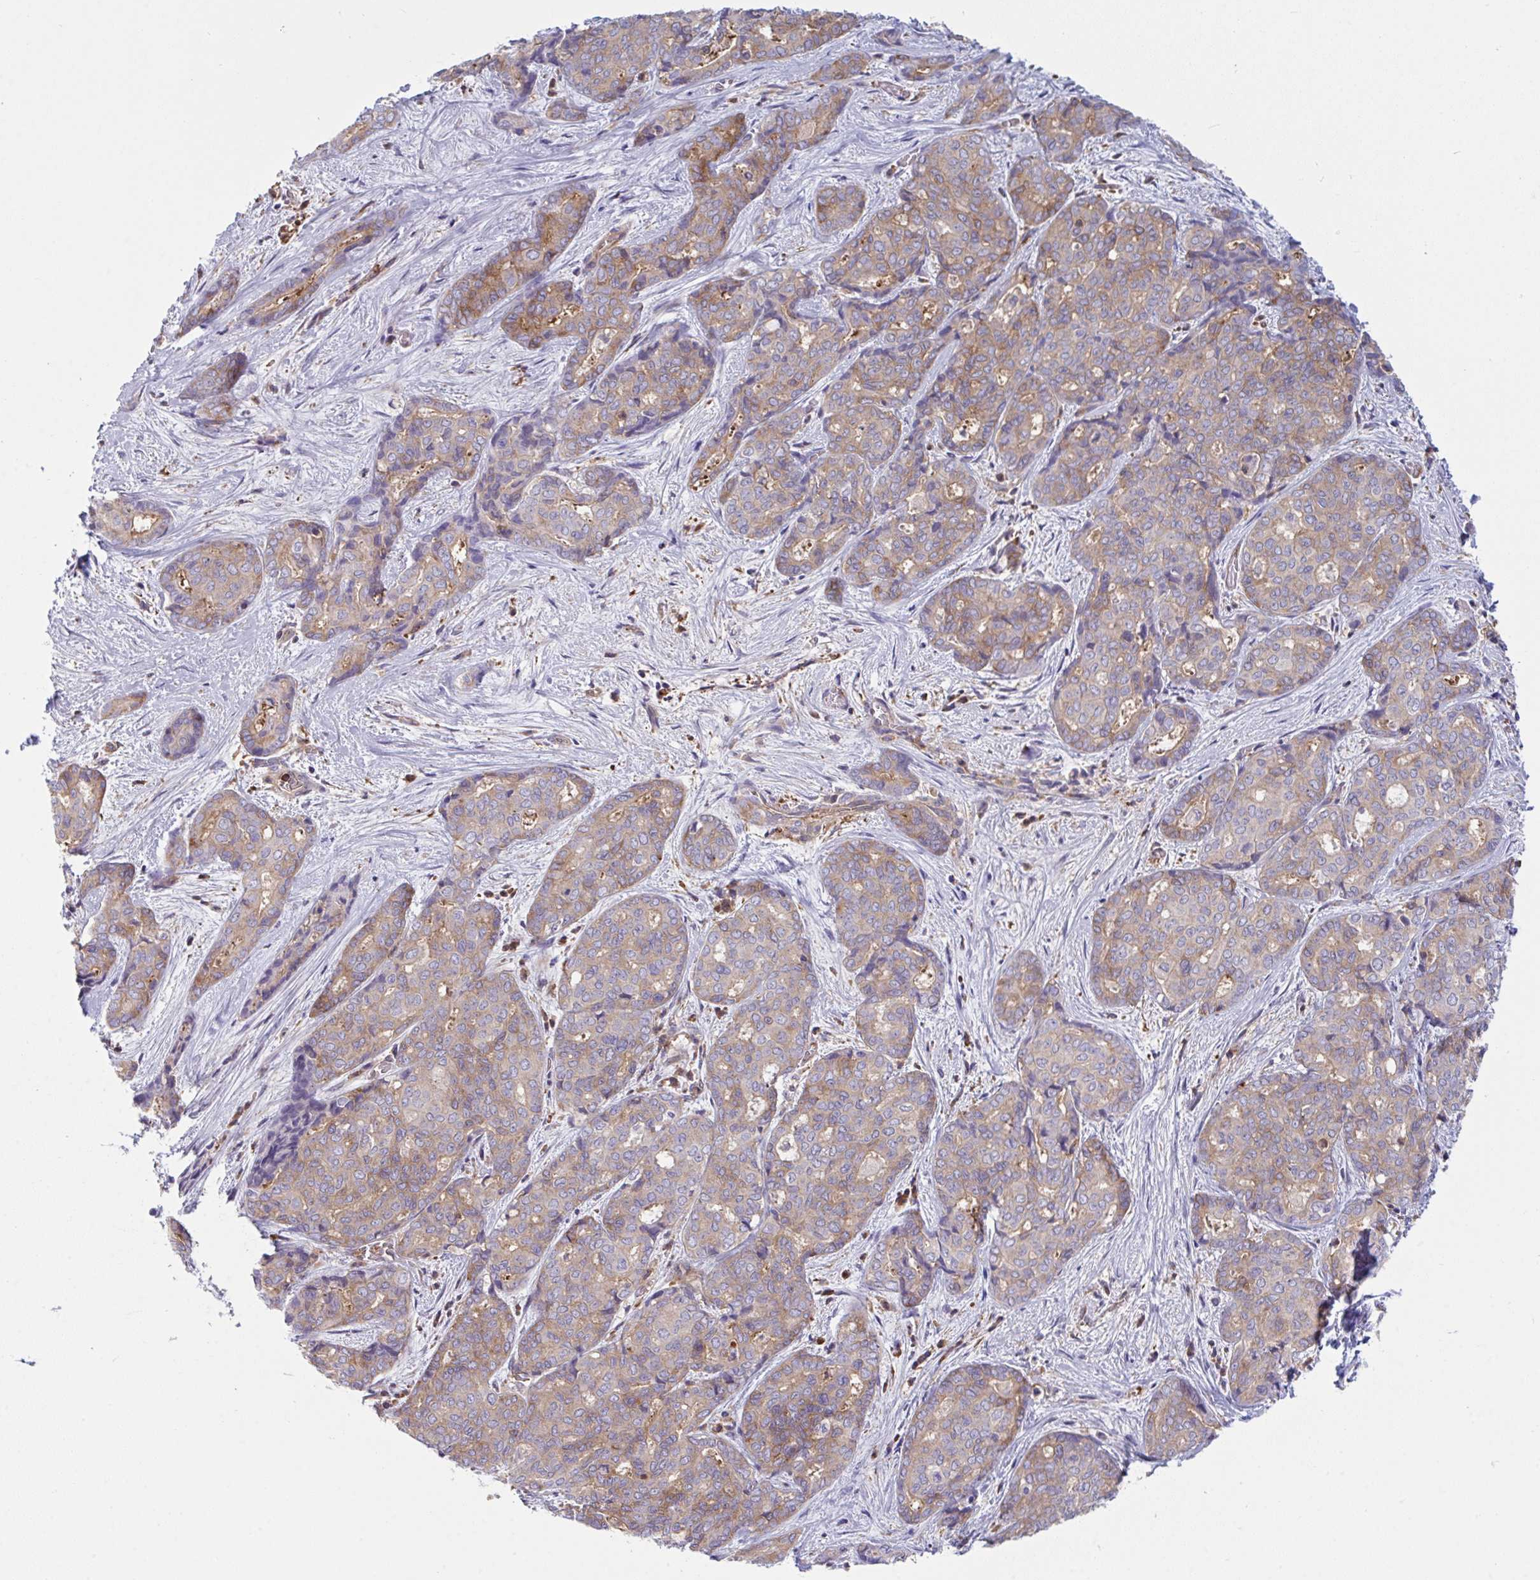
{"staining": {"intensity": "weak", "quantity": ">75%", "location": "cytoplasmic/membranous"}, "tissue": "liver cancer", "cell_type": "Tumor cells", "image_type": "cancer", "snomed": [{"axis": "morphology", "description": "Cholangiocarcinoma"}, {"axis": "topography", "description": "Liver"}], "caption": "This histopathology image reveals immunohistochemistry staining of cholangiocarcinoma (liver), with low weak cytoplasmic/membranous positivity in approximately >75% of tumor cells.", "gene": "TSC22D3", "patient": {"sex": "female", "age": 64}}